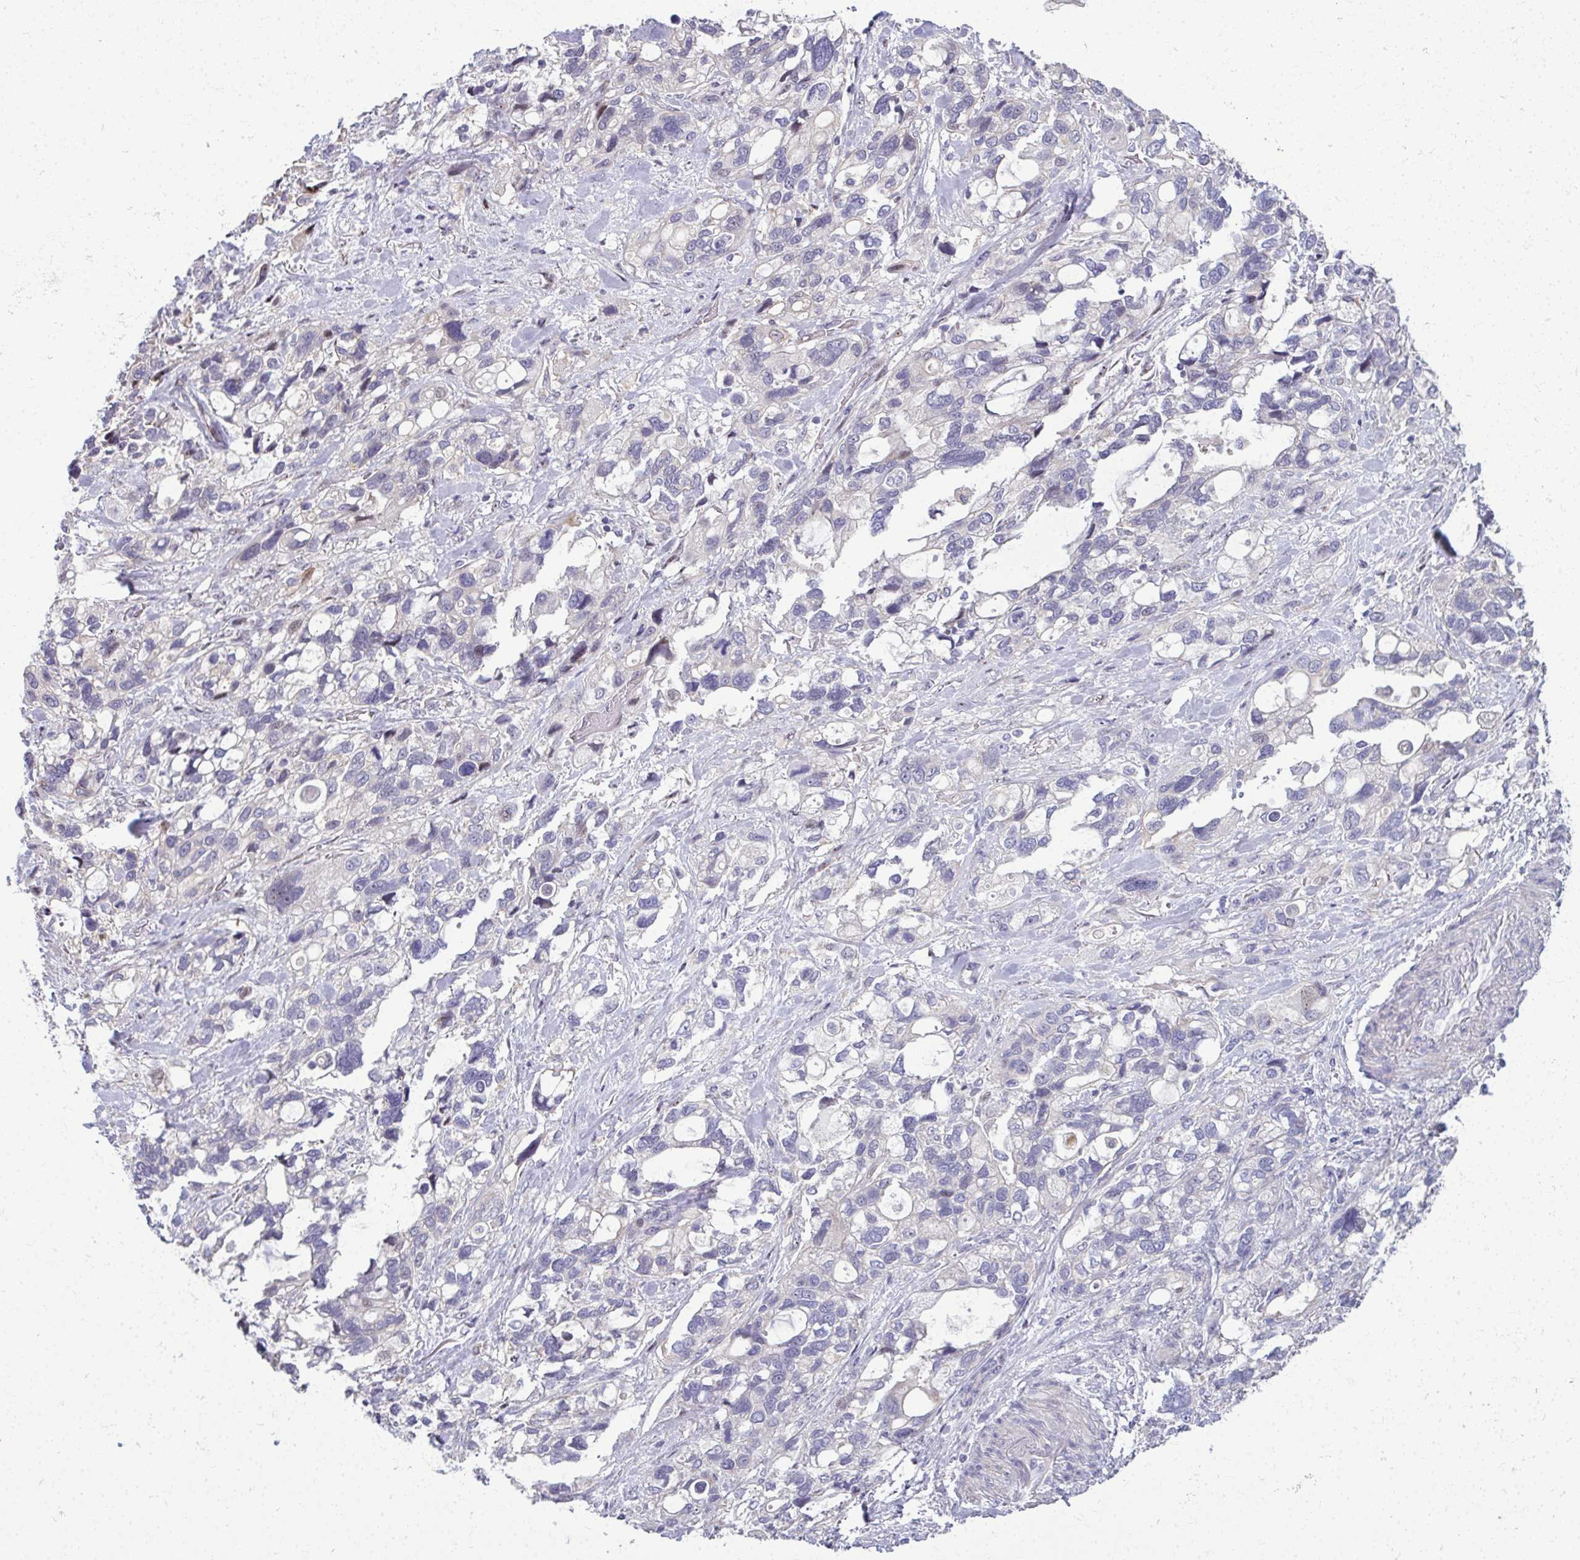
{"staining": {"intensity": "negative", "quantity": "none", "location": "none"}, "tissue": "stomach cancer", "cell_type": "Tumor cells", "image_type": "cancer", "snomed": [{"axis": "morphology", "description": "Adenocarcinoma, NOS"}, {"axis": "topography", "description": "Stomach, upper"}], "caption": "Protein analysis of adenocarcinoma (stomach) shows no significant staining in tumor cells.", "gene": "ODF1", "patient": {"sex": "female", "age": 81}}